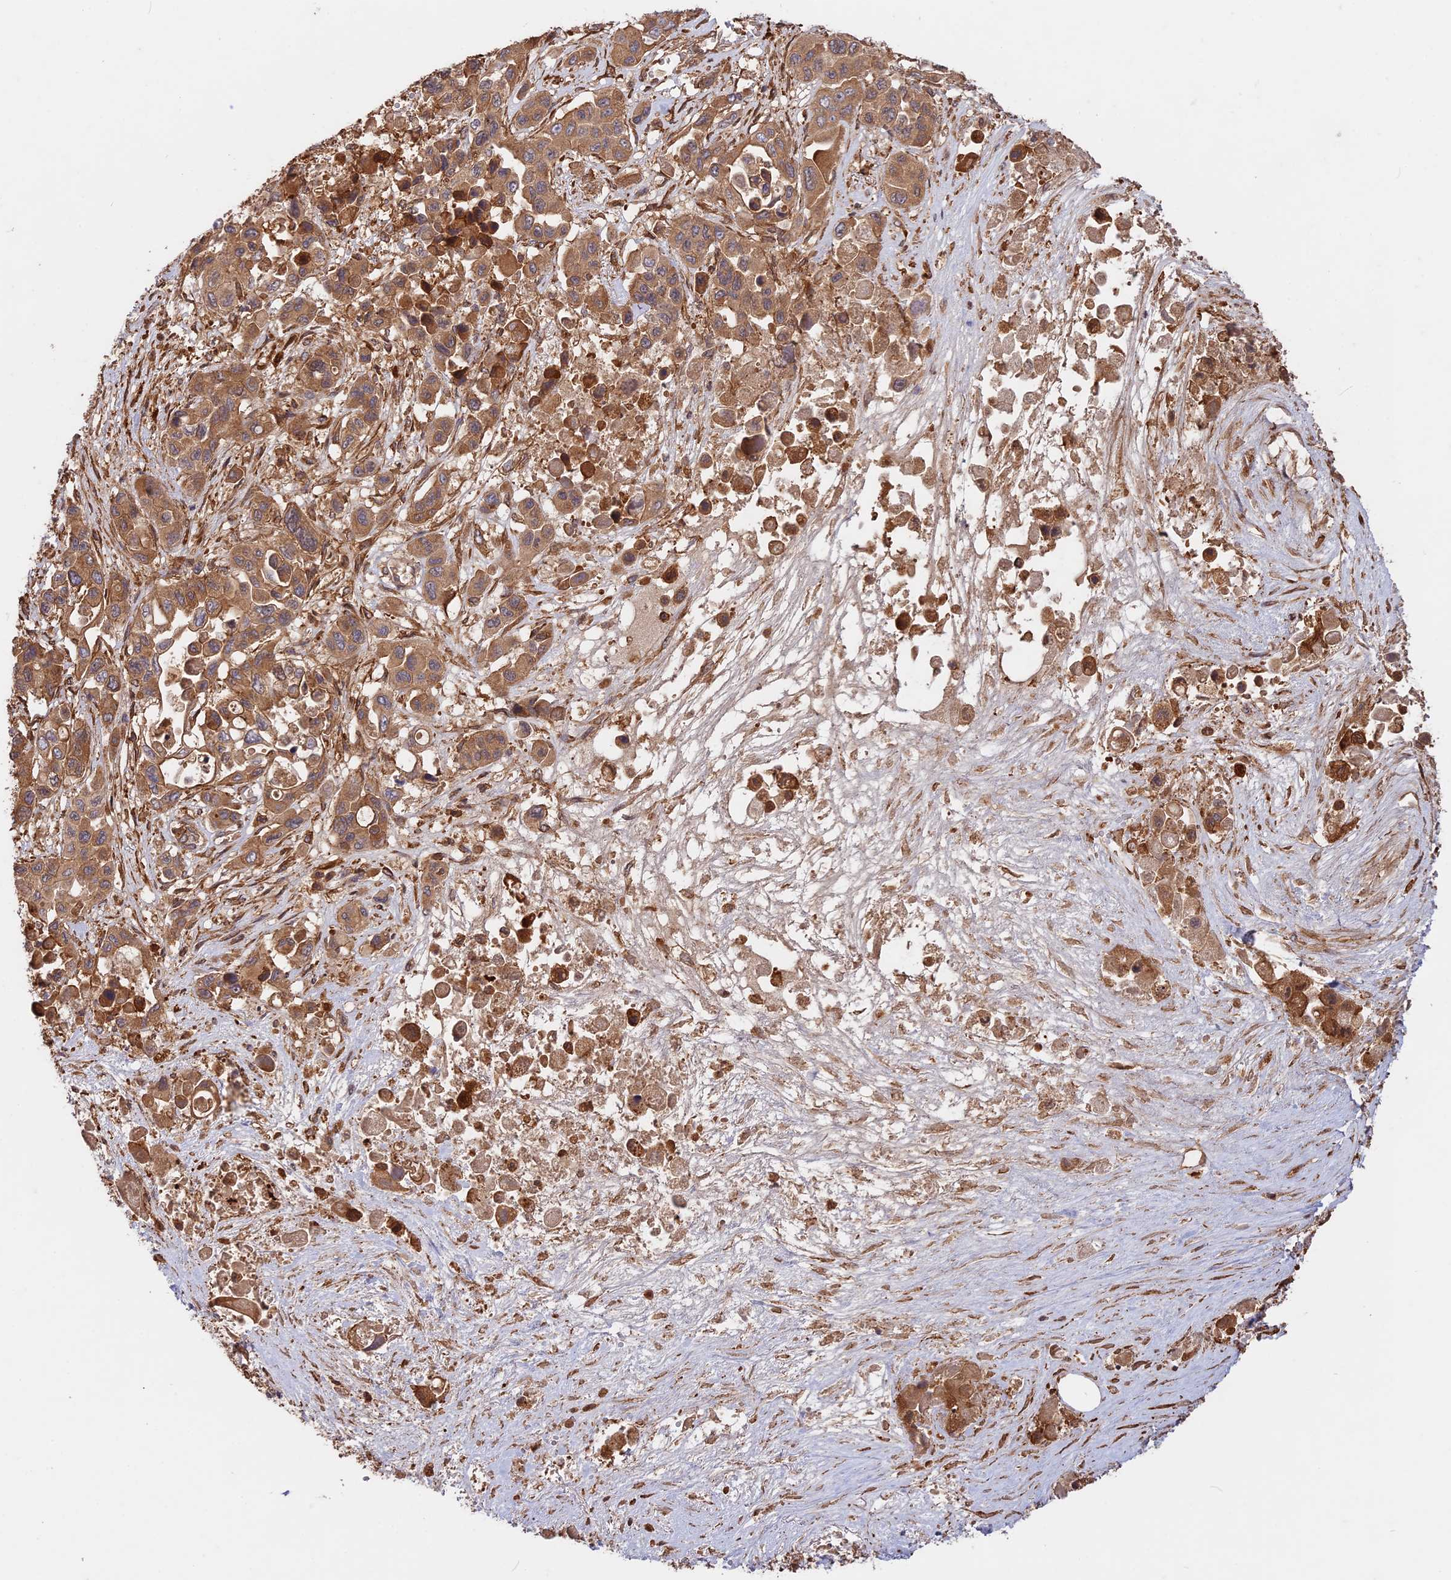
{"staining": {"intensity": "moderate", "quantity": ">75%", "location": "cytoplasmic/membranous"}, "tissue": "pancreatic cancer", "cell_type": "Tumor cells", "image_type": "cancer", "snomed": [{"axis": "morphology", "description": "Adenocarcinoma, NOS"}, {"axis": "topography", "description": "Pancreas"}], "caption": "Protein expression analysis of pancreatic cancer (adenocarcinoma) reveals moderate cytoplasmic/membranous expression in approximately >75% of tumor cells.", "gene": "CCDC174", "patient": {"sex": "male", "age": 92}}